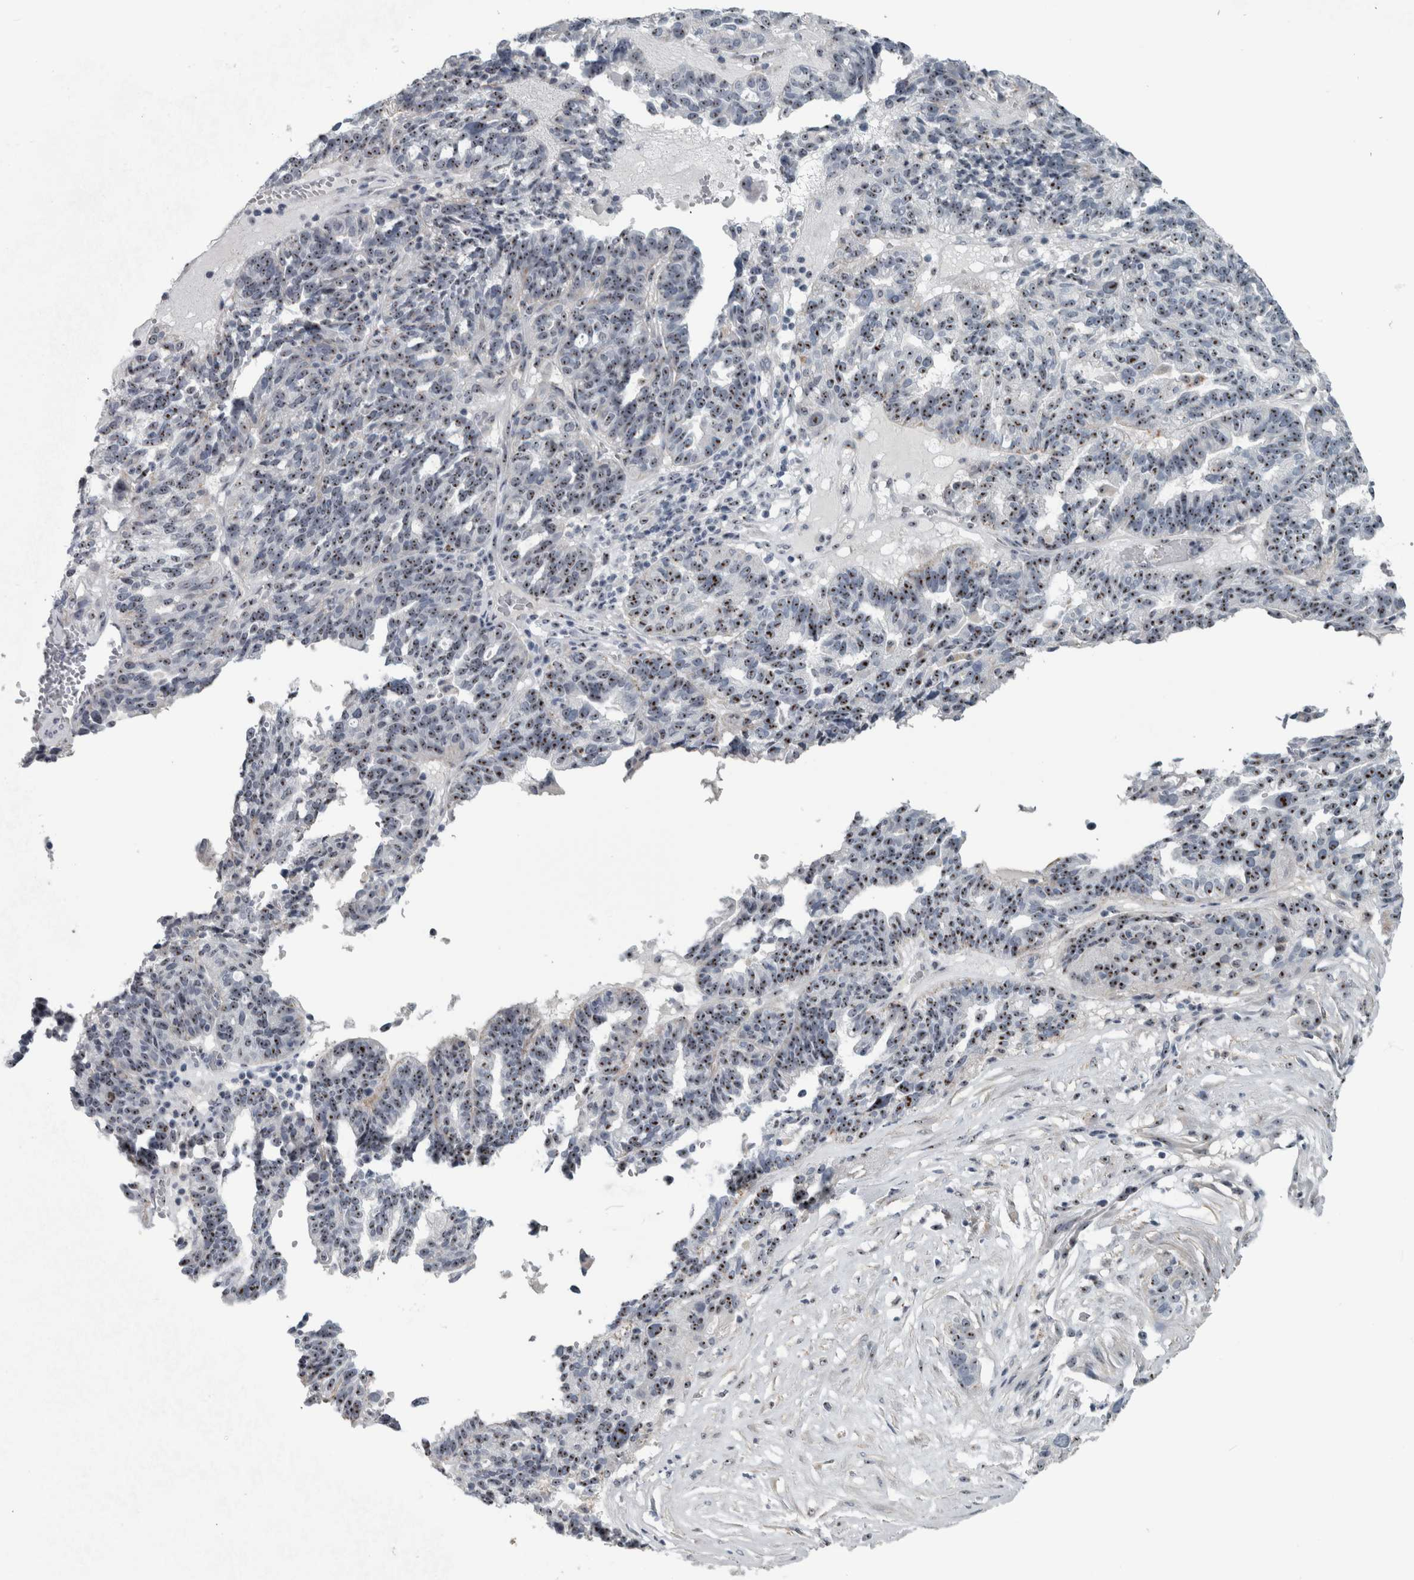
{"staining": {"intensity": "moderate", "quantity": ">75%", "location": "nuclear"}, "tissue": "ovarian cancer", "cell_type": "Tumor cells", "image_type": "cancer", "snomed": [{"axis": "morphology", "description": "Cystadenocarcinoma, serous, NOS"}, {"axis": "topography", "description": "Ovary"}], "caption": "DAB (3,3'-diaminobenzidine) immunohistochemical staining of ovarian cancer exhibits moderate nuclear protein positivity in approximately >75% of tumor cells.", "gene": "UTP6", "patient": {"sex": "female", "age": 59}}